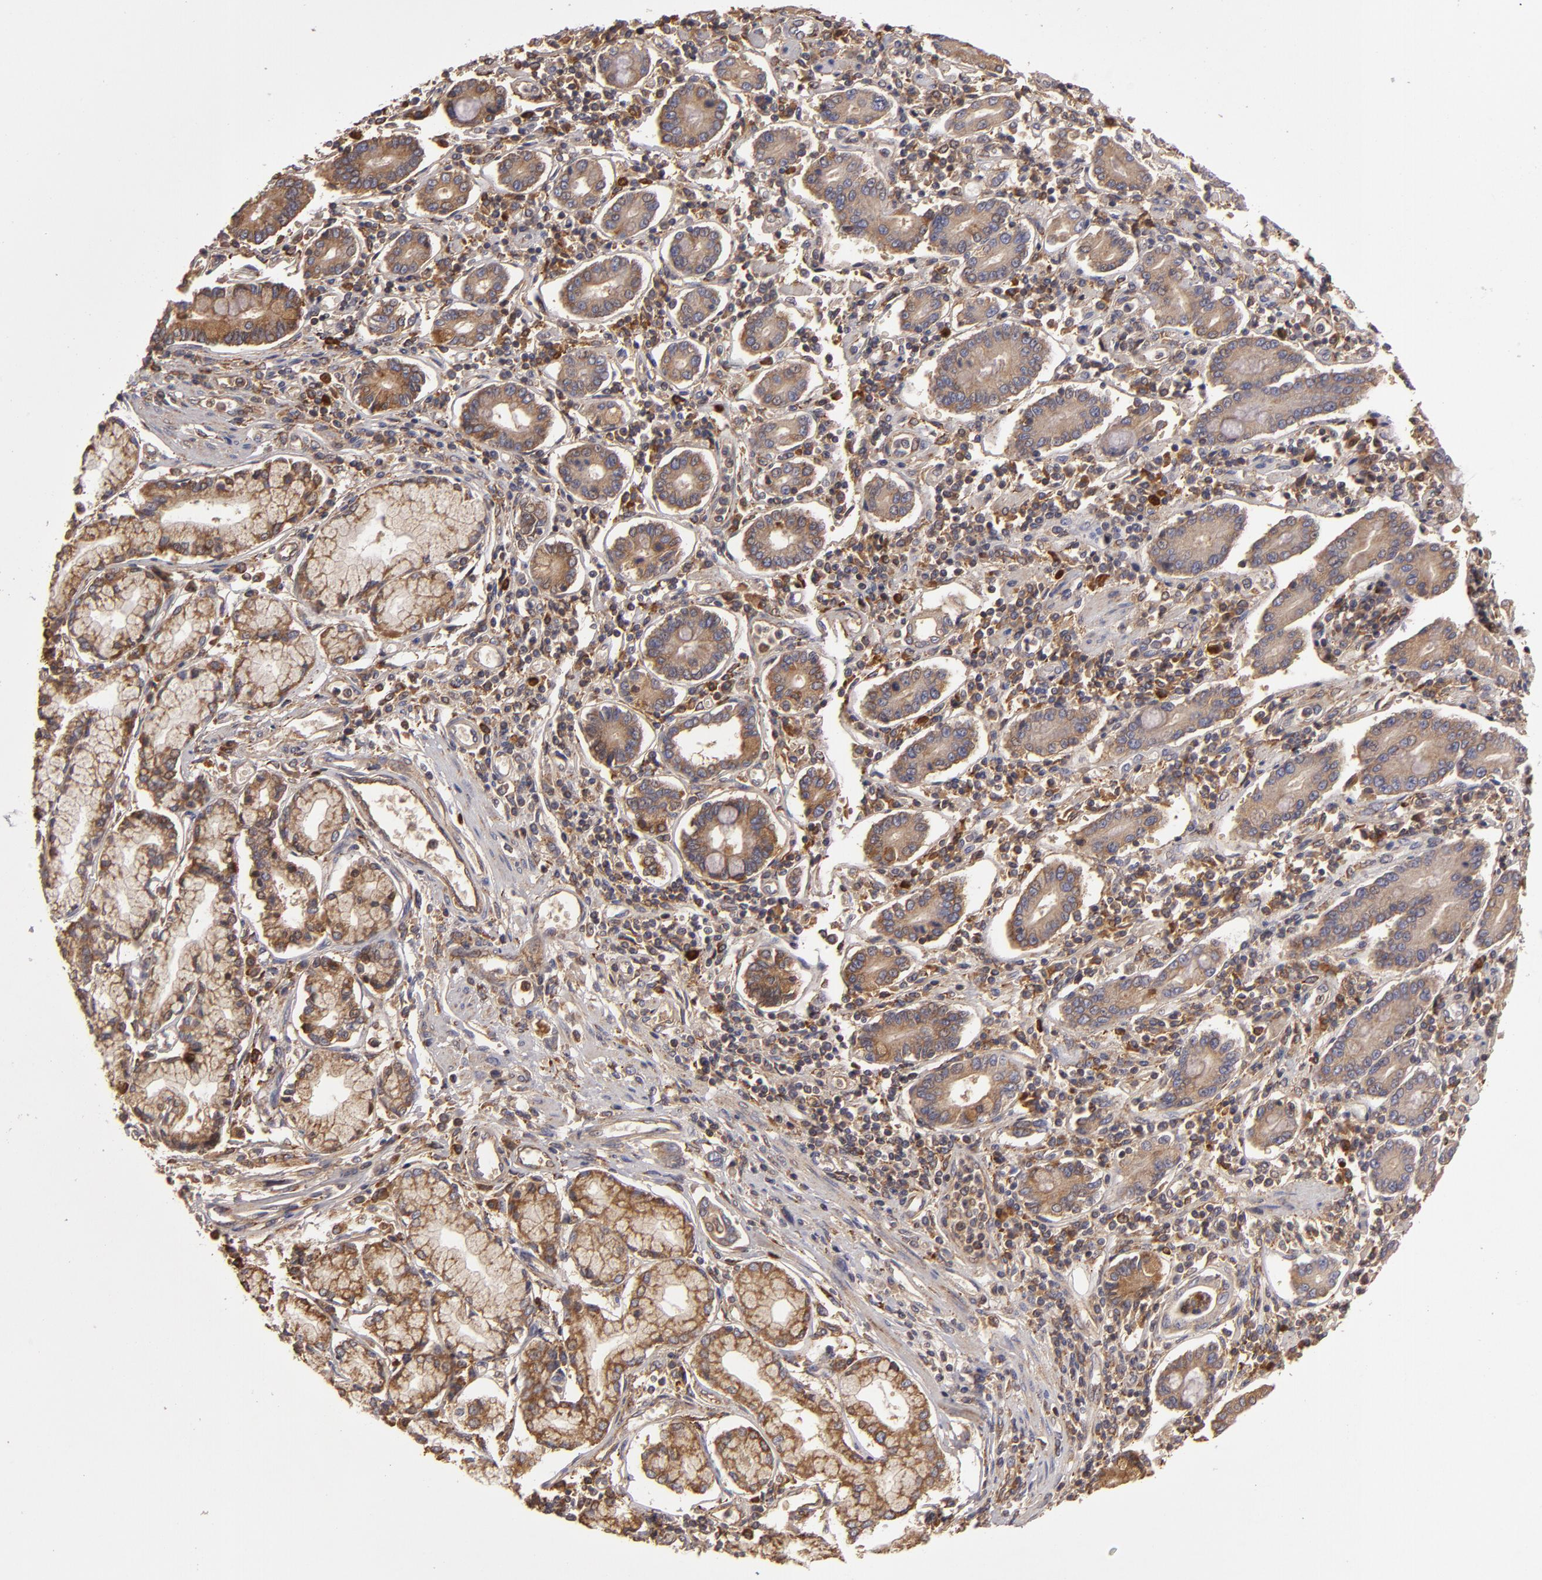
{"staining": {"intensity": "moderate", "quantity": ">75%", "location": "cytoplasmic/membranous"}, "tissue": "pancreatic cancer", "cell_type": "Tumor cells", "image_type": "cancer", "snomed": [{"axis": "morphology", "description": "Adenocarcinoma, NOS"}, {"axis": "topography", "description": "Pancreas"}], "caption": "A brown stain labels moderate cytoplasmic/membranous positivity of a protein in pancreatic adenocarcinoma tumor cells. The staining was performed using DAB, with brown indicating positive protein expression. Nuclei are stained blue with hematoxylin.", "gene": "CFB", "patient": {"sex": "female", "age": 57}}